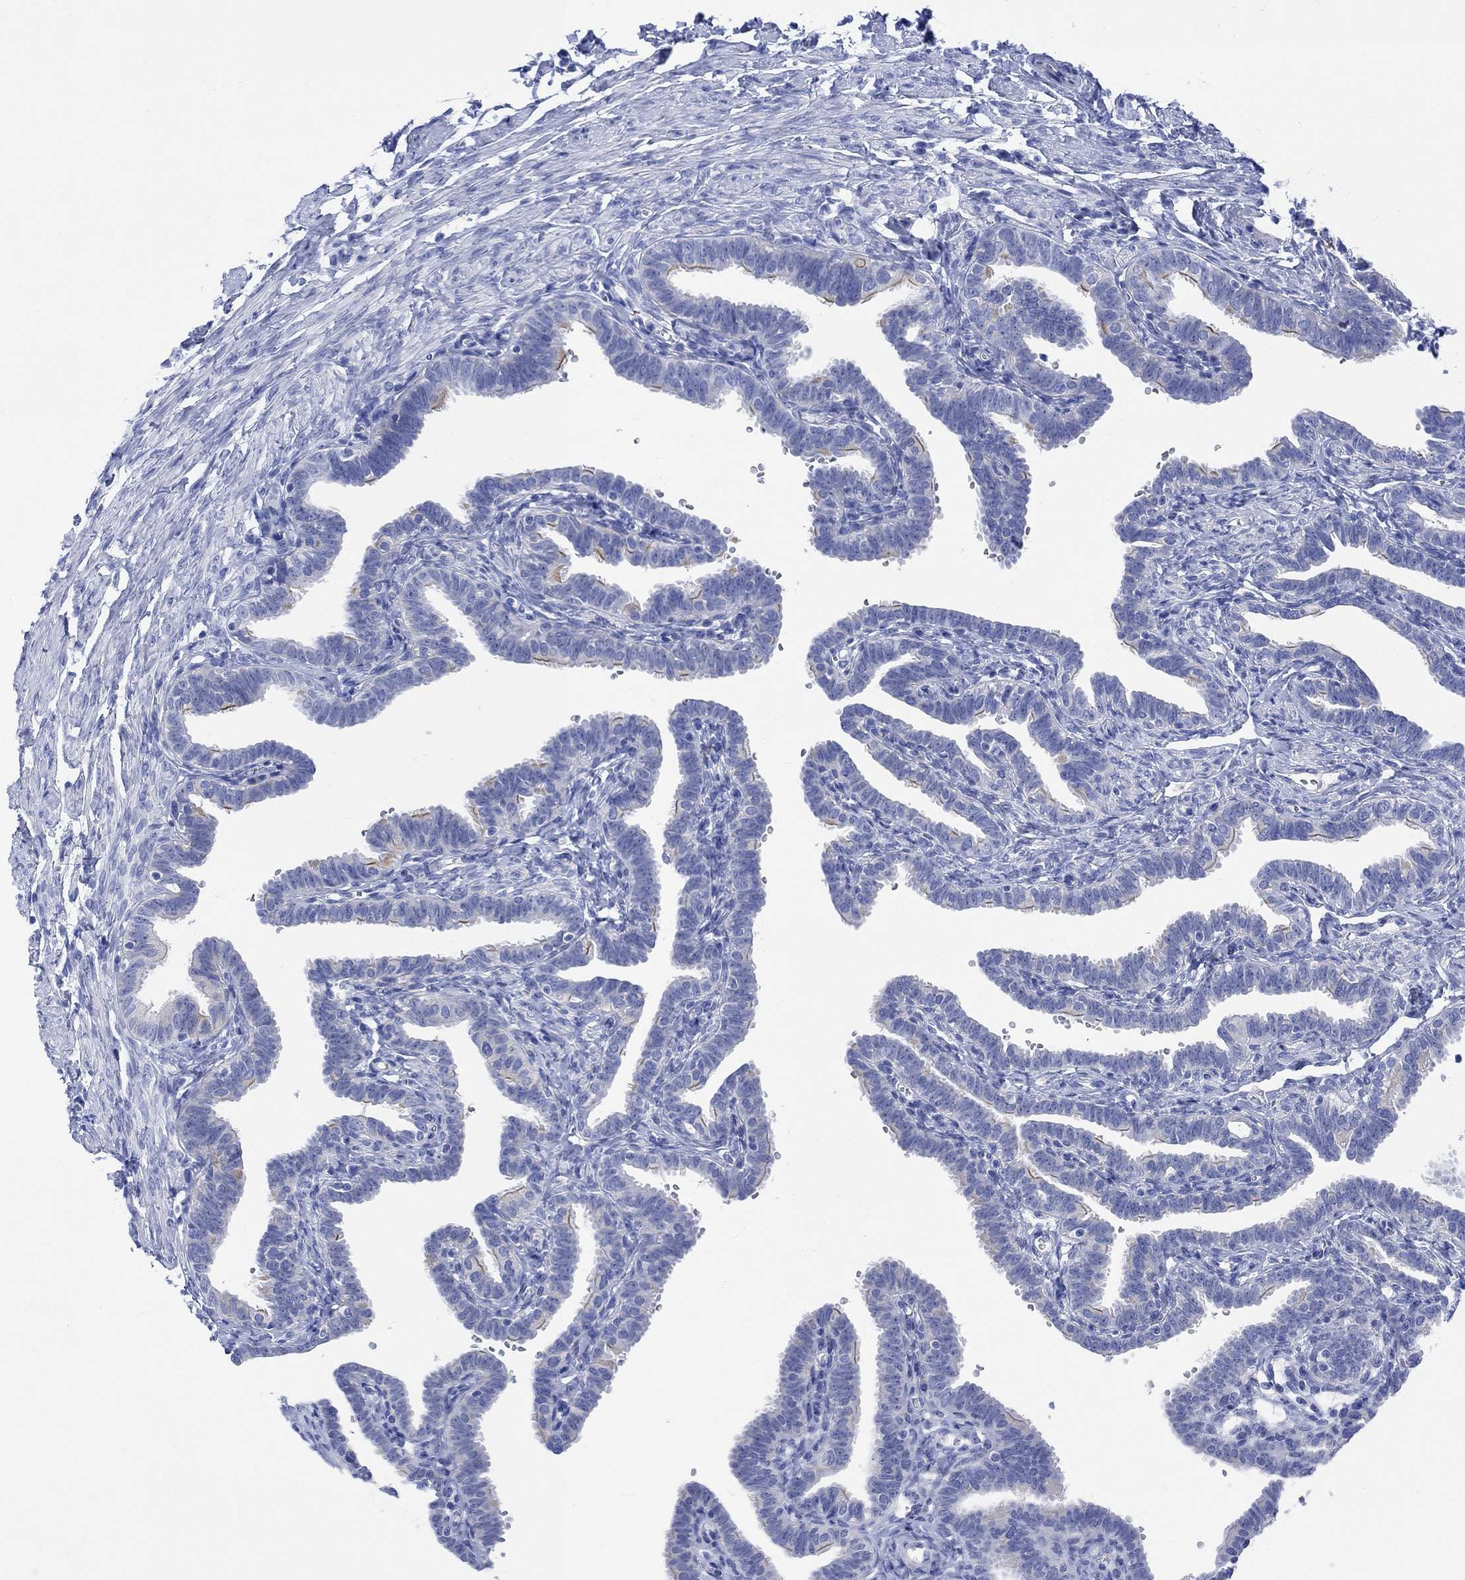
{"staining": {"intensity": "moderate", "quantity": "<25%", "location": "cytoplasmic/membranous"}, "tissue": "fallopian tube", "cell_type": "Glandular cells", "image_type": "normal", "snomed": [{"axis": "morphology", "description": "Normal tissue, NOS"}, {"axis": "topography", "description": "Fallopian tube"}, {"axis": "topography", "description": "Ovary"}], "caption": "IHC histopathology image of benign fallopian tube: human fallopian tube stained using immunohistochemistry reveals low levels of moderate protein expression localized specifically in the cytoplasmic/membranous of glandular cells, appearing as a cytoplasmic/membranous brown color.", "gene": "MYL1", "patient": {"sex": "female", "age": 57}}